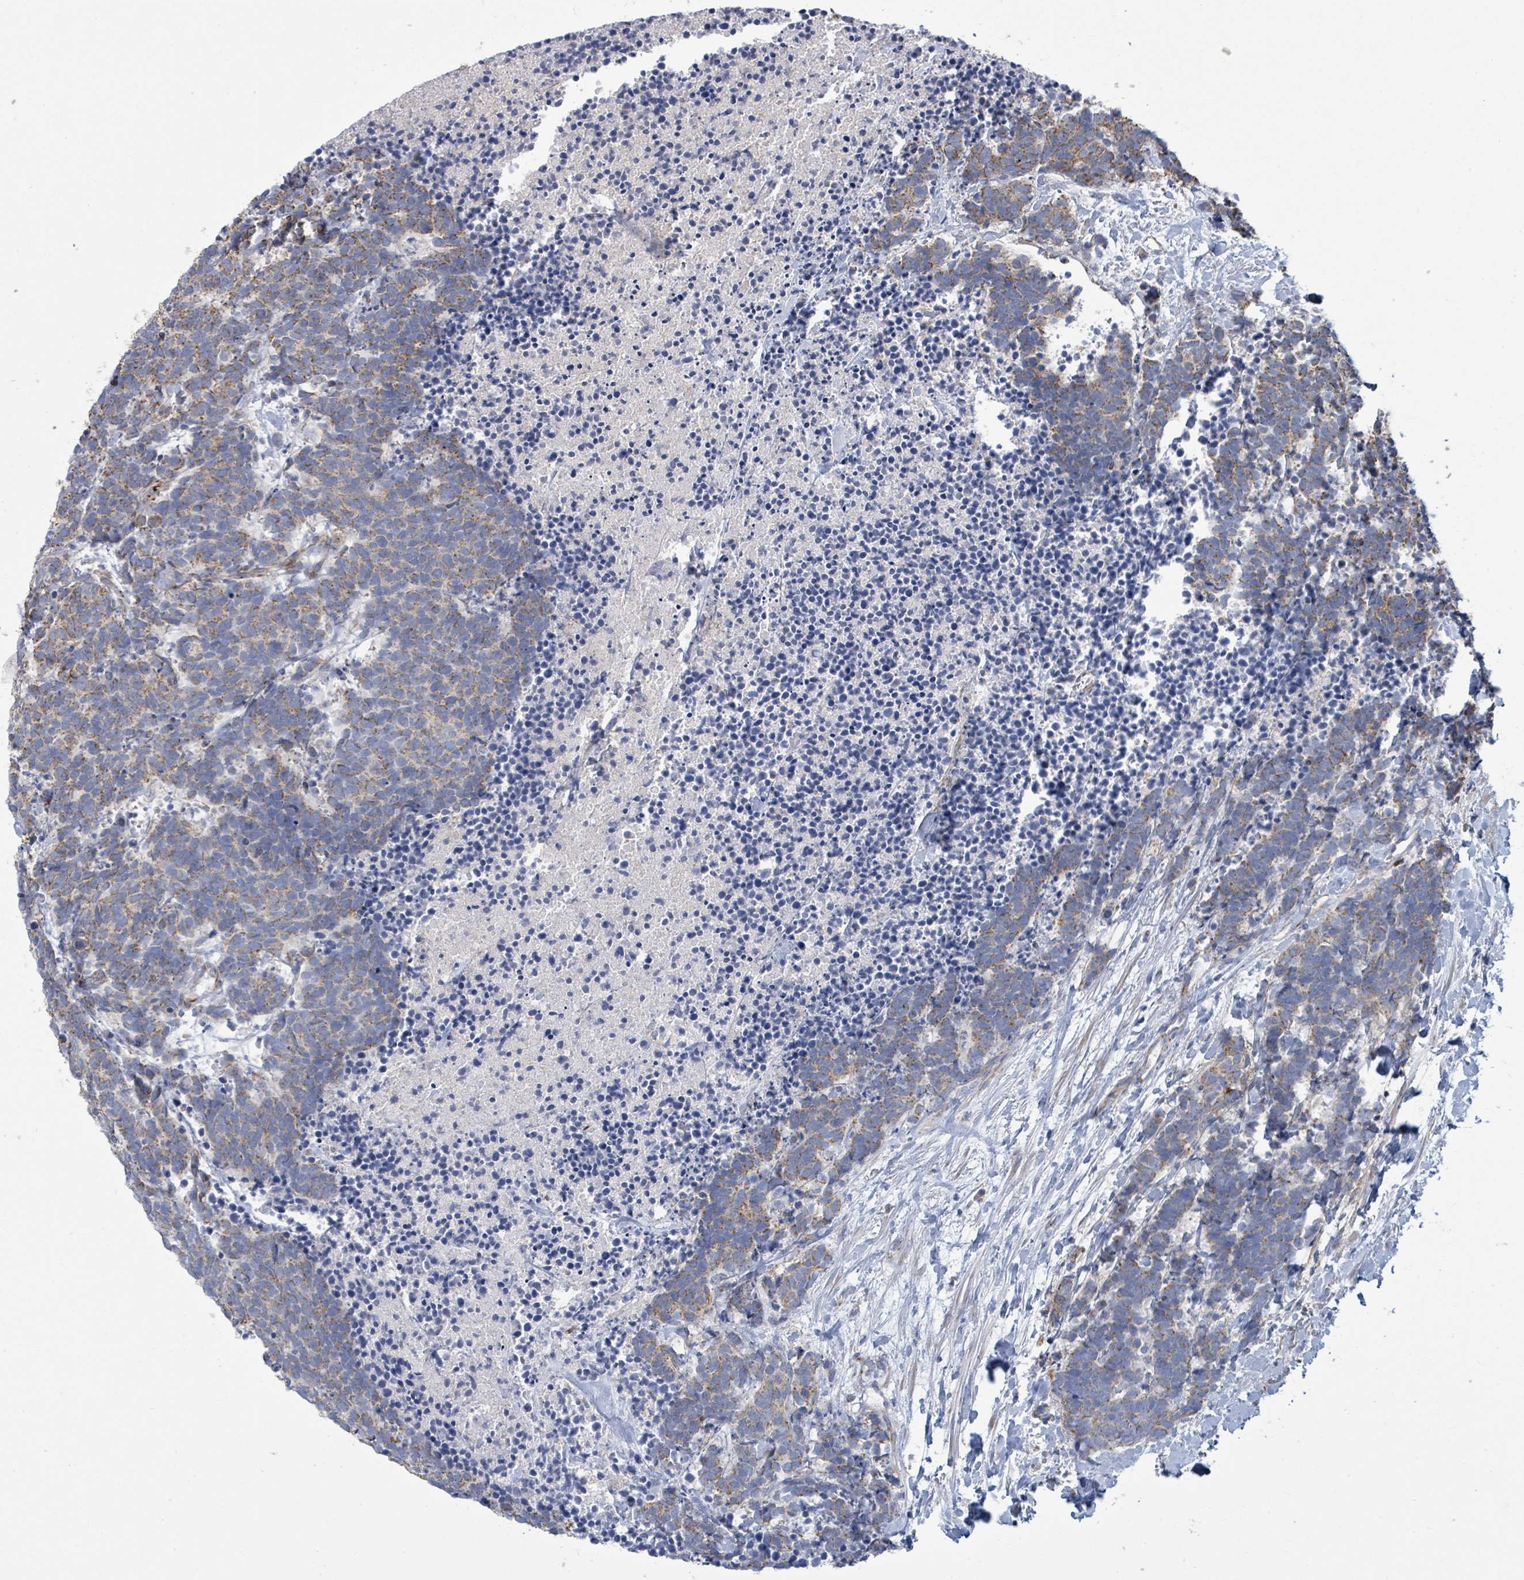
{"staining": {"intensity": "weak", "quantity": ">75%", "location": "cytoplasmic/membranous"}, "tissue": "carcinoid", "cell_type": "Tumor cells", "image_type": "cancer", "snomed": [{"axis": "morphology", "description": "Carcinoma, NOS"}, {"axis": "morphology", "description": "Carcinoid, malignant, NOS"}, {"axis": "topography", "description": "Prostate"}], "caption": "Protein expression by immunohistochemistry displays weak cytoplasmic/membranous expression in approximately >75% of tumor cells in carcinoma. (DAB (3,3'-diaminobenzidine) IHC, brown staining for protein, blue staining for nuclei).", "gene": "ALG12", "patient": {"sex": "male", "age": 57}}